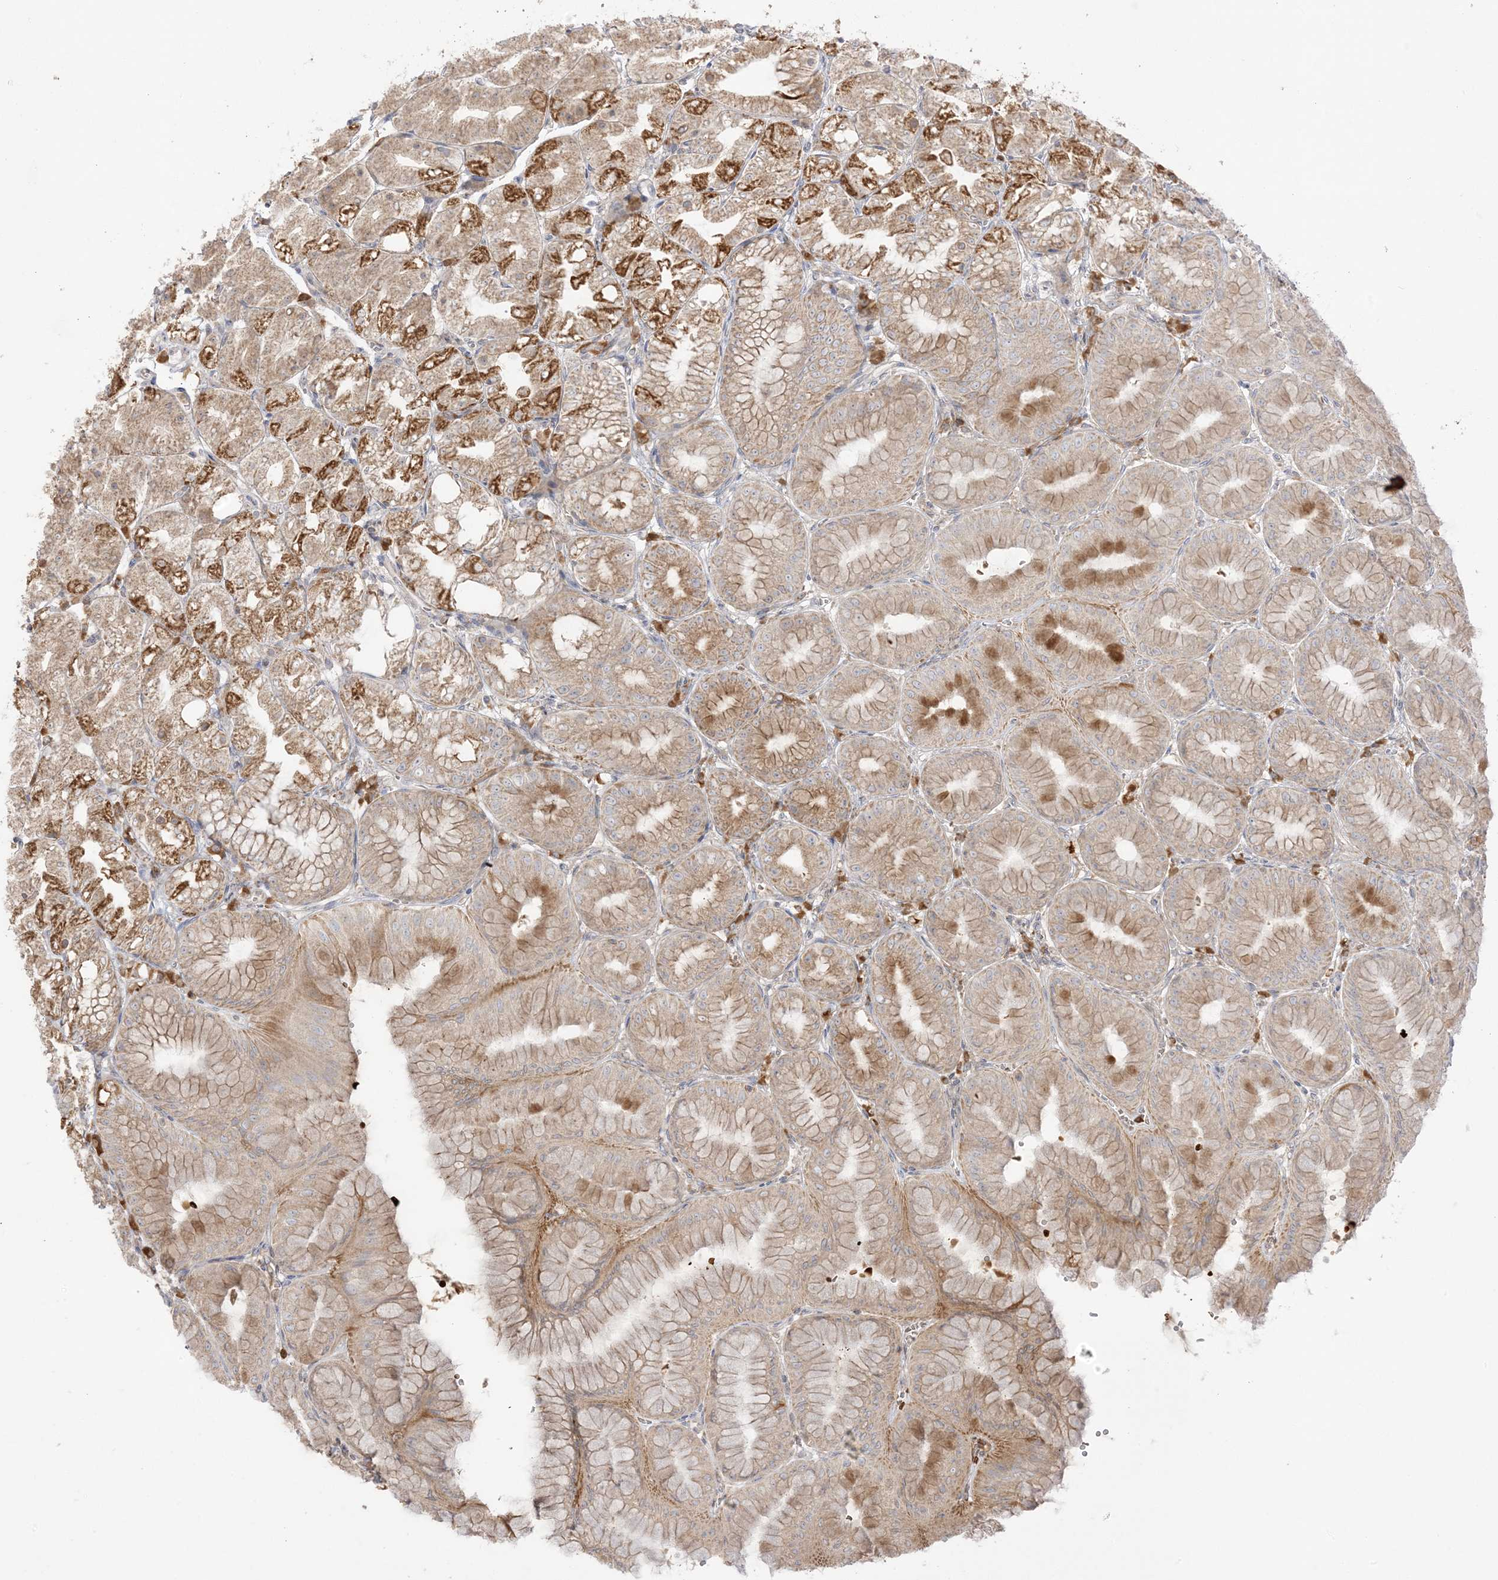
{"staining": {"intensity": "moderate", "quantity": ">75%", "location": "cytoplasmic/membranous"}, "tissue": "stomach", "cell_type": "Glandular cells", "image_type": "normal", "snomed": [{"axis": "morphology", "description": "Normal tissue, NOS"}, {"axis": "topography", "description": "Stomach, lower"}], "caption": "Stomach stained for a protein (brown) displays moderate cytoplasmic/membranous positive expression in approximately >75% of glandular cells.", "gene": "NPPC", "patient": {"sex": "male", "age": 71}}